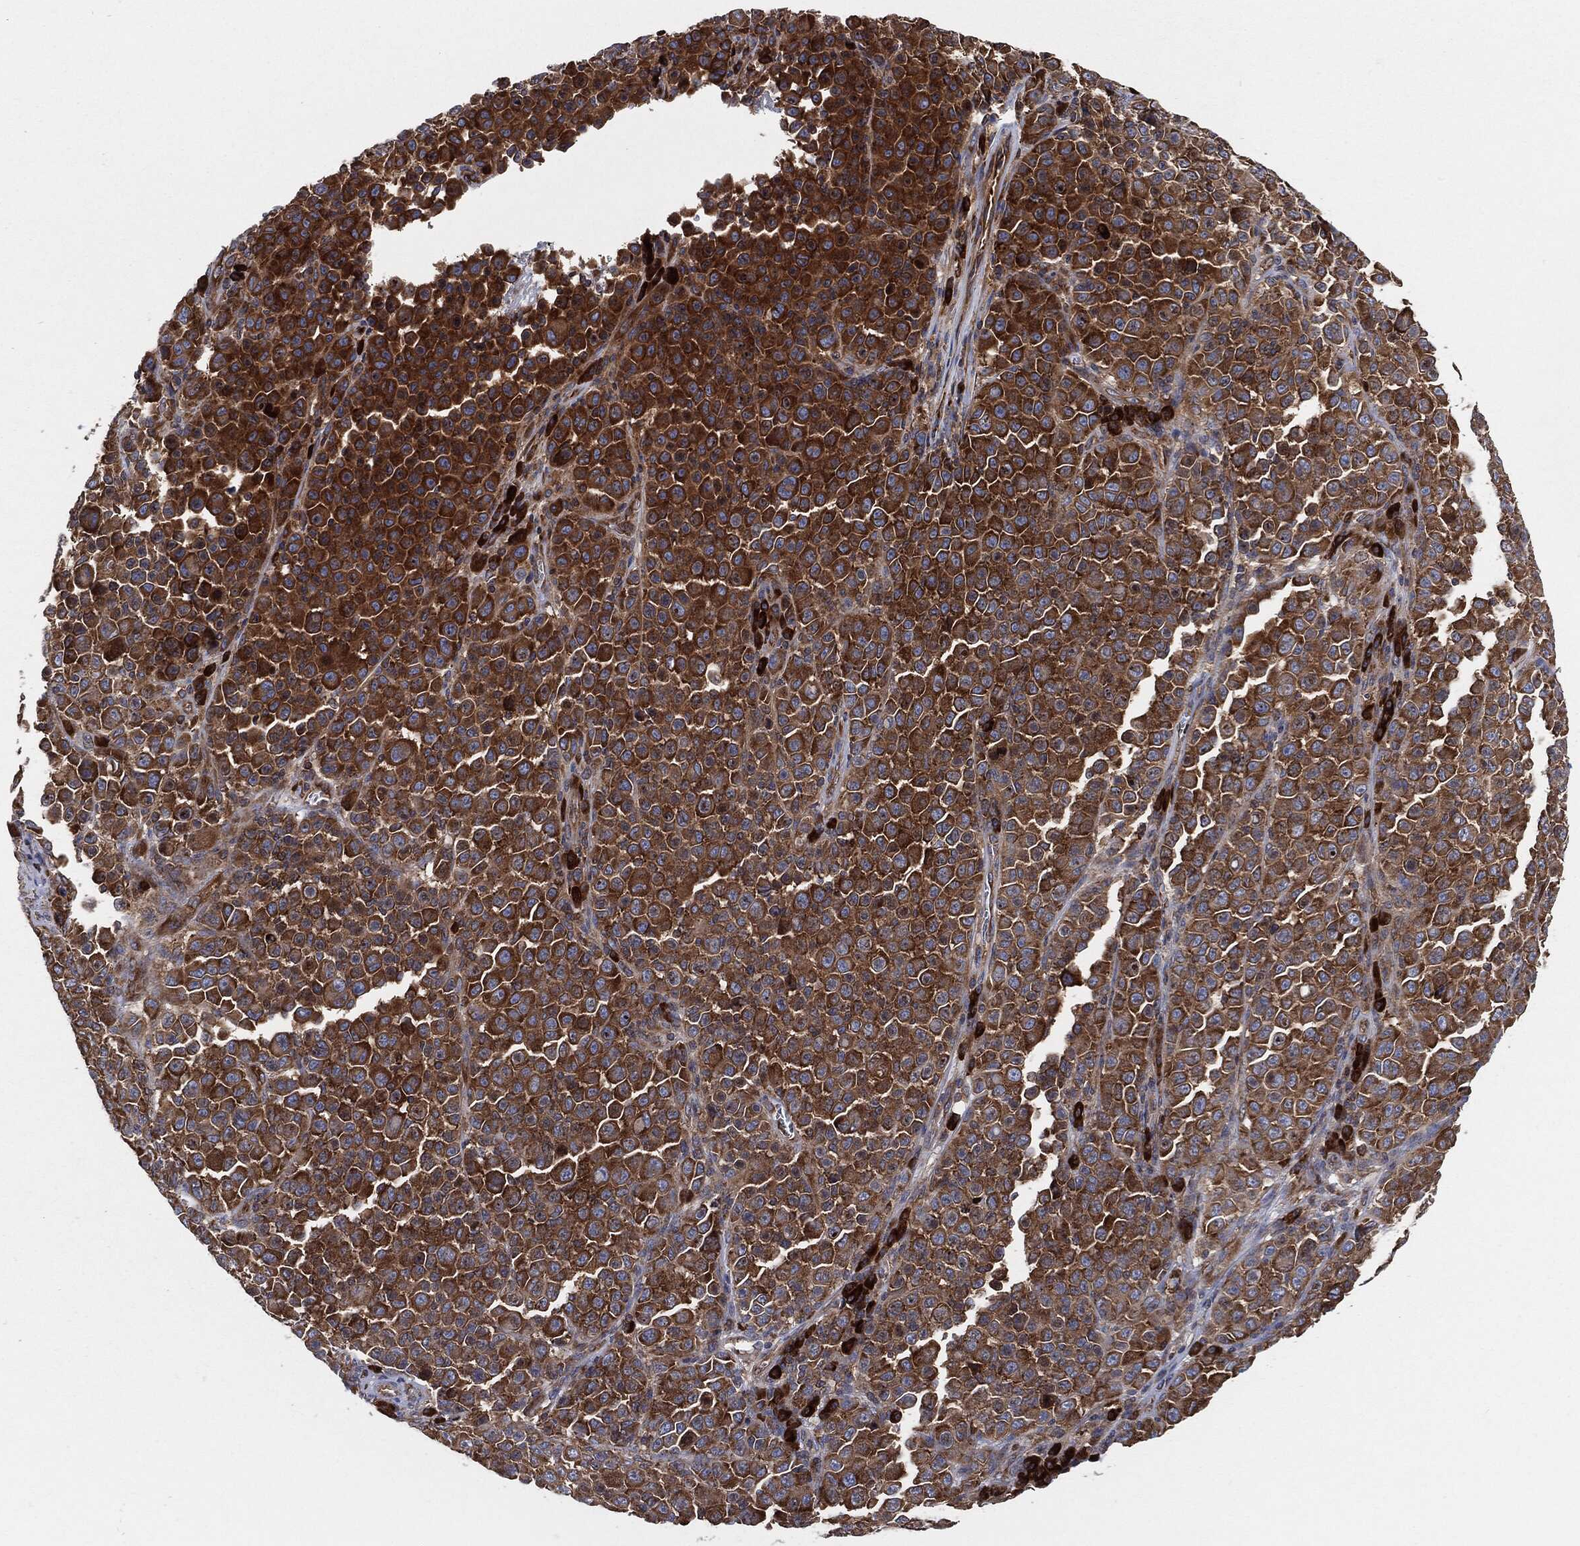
{"staining": {"intensity": "strong", "quantity": ">75%", "location": "cytoplasmic/membranous"}, "tissue": "melanoma", "cell_type": "Tumor cells", "image_type": "cancer", "snomed": [{"axis": "morphology", "description": "Malignant melanoma, NOS"}, {"axis": "topography", "description": "Skin"}], "caption": "Immunohistochemical staining of malignant melanoma reveals strong cytoplasmic/membranous protein positivity in about >75% of tumor cells. Using DAB (3,3'-diaminobenzidine) (brown) and hematoxylin (blue) stains, captured at high magnification using brightfield microscopy.", "gene": "EIF2S2", "patient": {"sex": "female", "age": 57}}